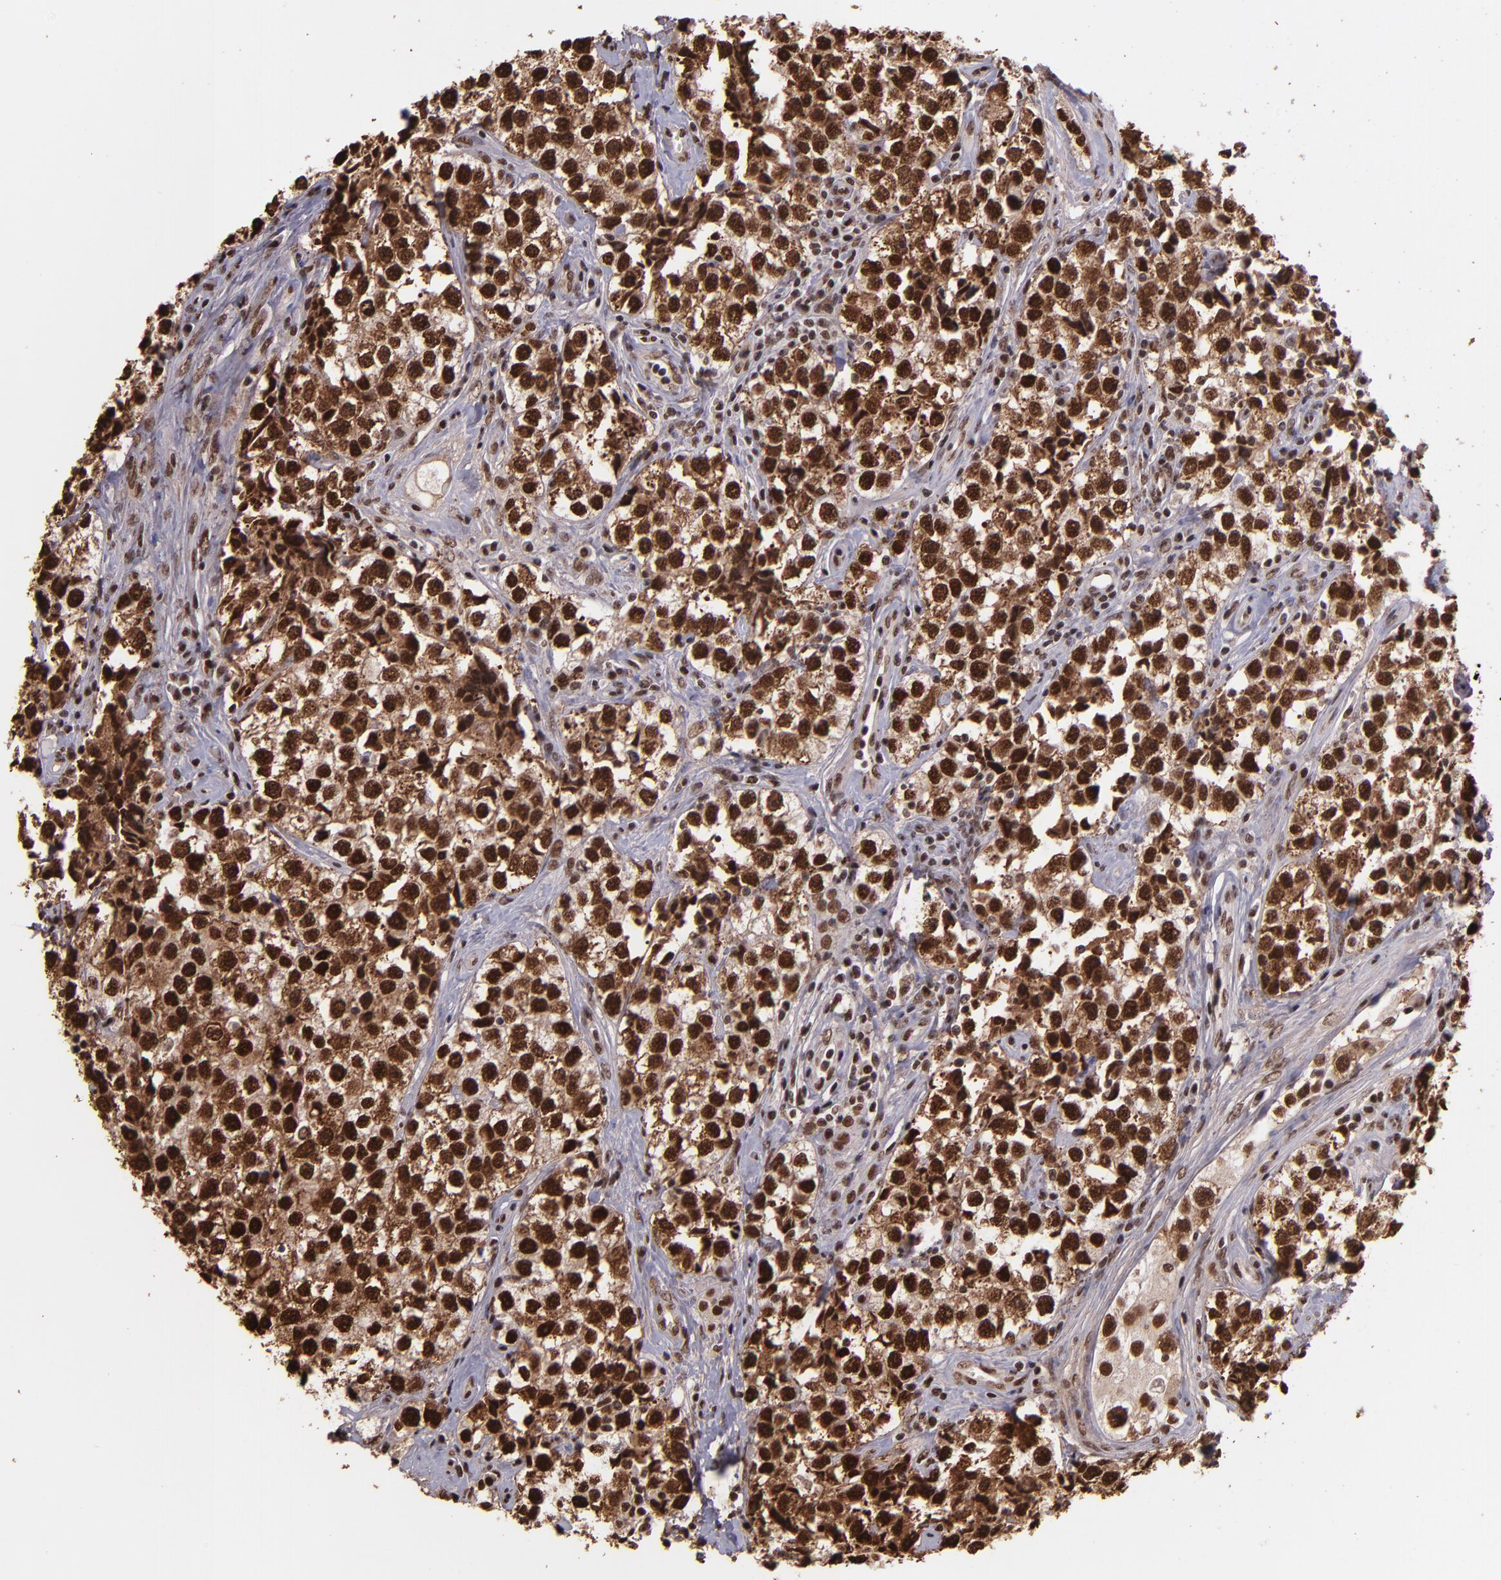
{"staining": {"intensity": "strong", "quantity": ">75%", "location": "cytoplasmic/membranous,nuclear"}, "tissue": "testis cancer", "cell_type": "Tumor cells", "image_type": "cancer", "snomed": [{"axis": "morphology", "description": "Seminoma, NOS"}, {"axis": "topography", "description": "Testis"}], "caption": "IHC image of neoplastic tissue: seminoma (testis) stained using immunohistochemistry (IHC) shows high levels of strong protein expression localized specifically in the cytoplasmic/membranous and nuclear of tumor cells, appearing as a cytoplasmic/membranous and nuclear brown color.", "gene": "PQBP1", "patient": {"sex": "male", "age": 32}}